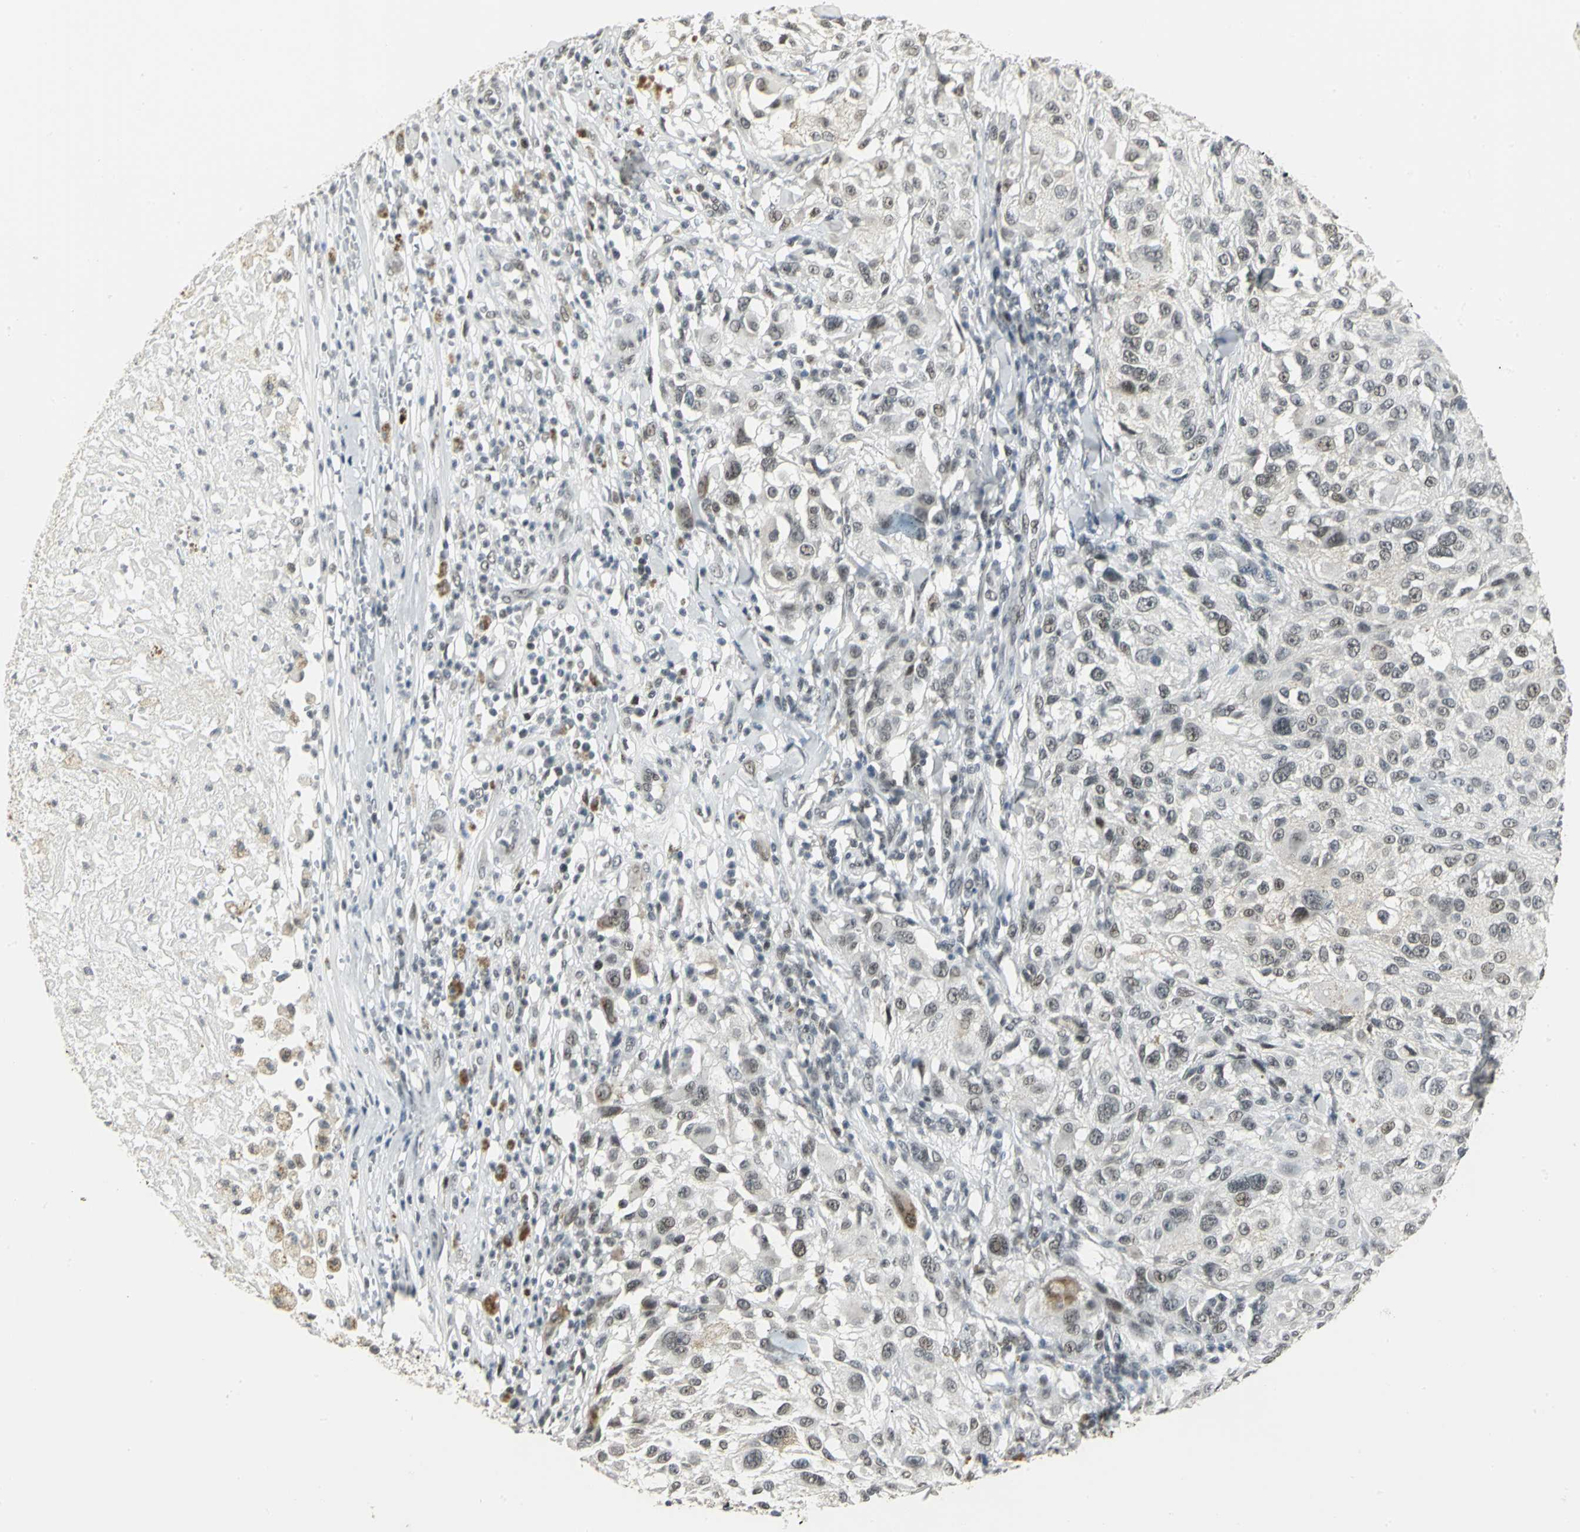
{"staining": {"intensity": "moderate", "quantity": ">75%", "location": "nuclear"}, "tissue": "melanoma", "cell_type": "Tumor cells", "image_type": "cancer", "snomed": [{"axis": "morphology", "description": "Necrosis, NOS"}, {"axis": "morphology", "description": "Malignant melanoma, NOS"}, {"axis": "topography", "description": "Skin"}], "caption": "This is an image of immunohistochemistry staining of melanoma, which shows moderate positivity in the nuclear of tumor cells.", "gene": "CBX3", "patient": {"sex": "female", "age": 87}}